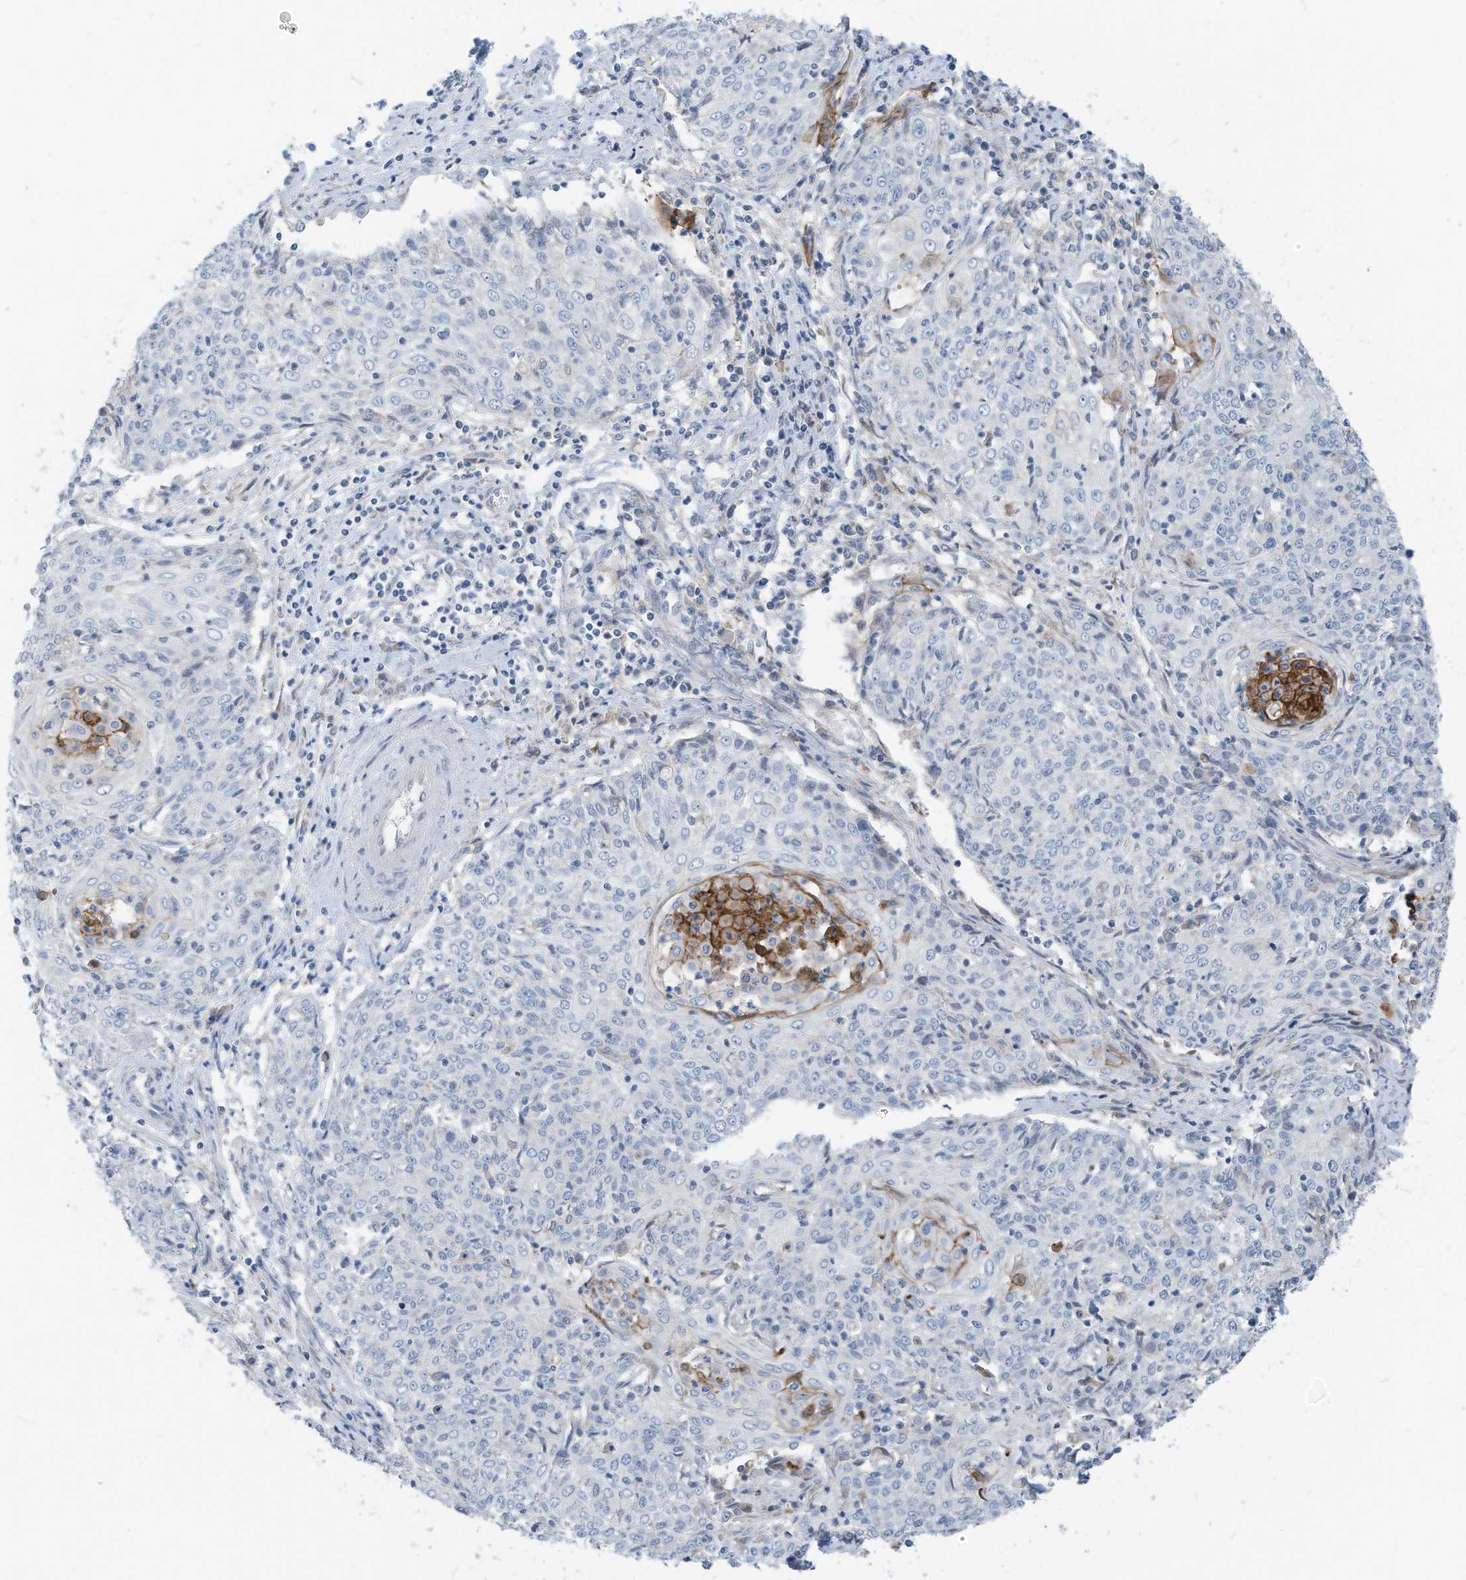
{"staining": {"intensity": "negative", "quantity": "none", "location": "none"}, "tissue": "cervical cancer", "cell_type": "Tumor cells", "image_type": "cancer", "snomed": [{"axis": "morphology", "description": "Squamous cell carcinoma, NOS"}, {"axis": "topography", "description": "Cervix"}], "caption": "High power microscopy photomicrograph of an IHC micrograph of cervical cancer, revealing no significant staining in tumor cells.", "gene": "LDAH", "patient": {"sex": "female", "age": 48}}